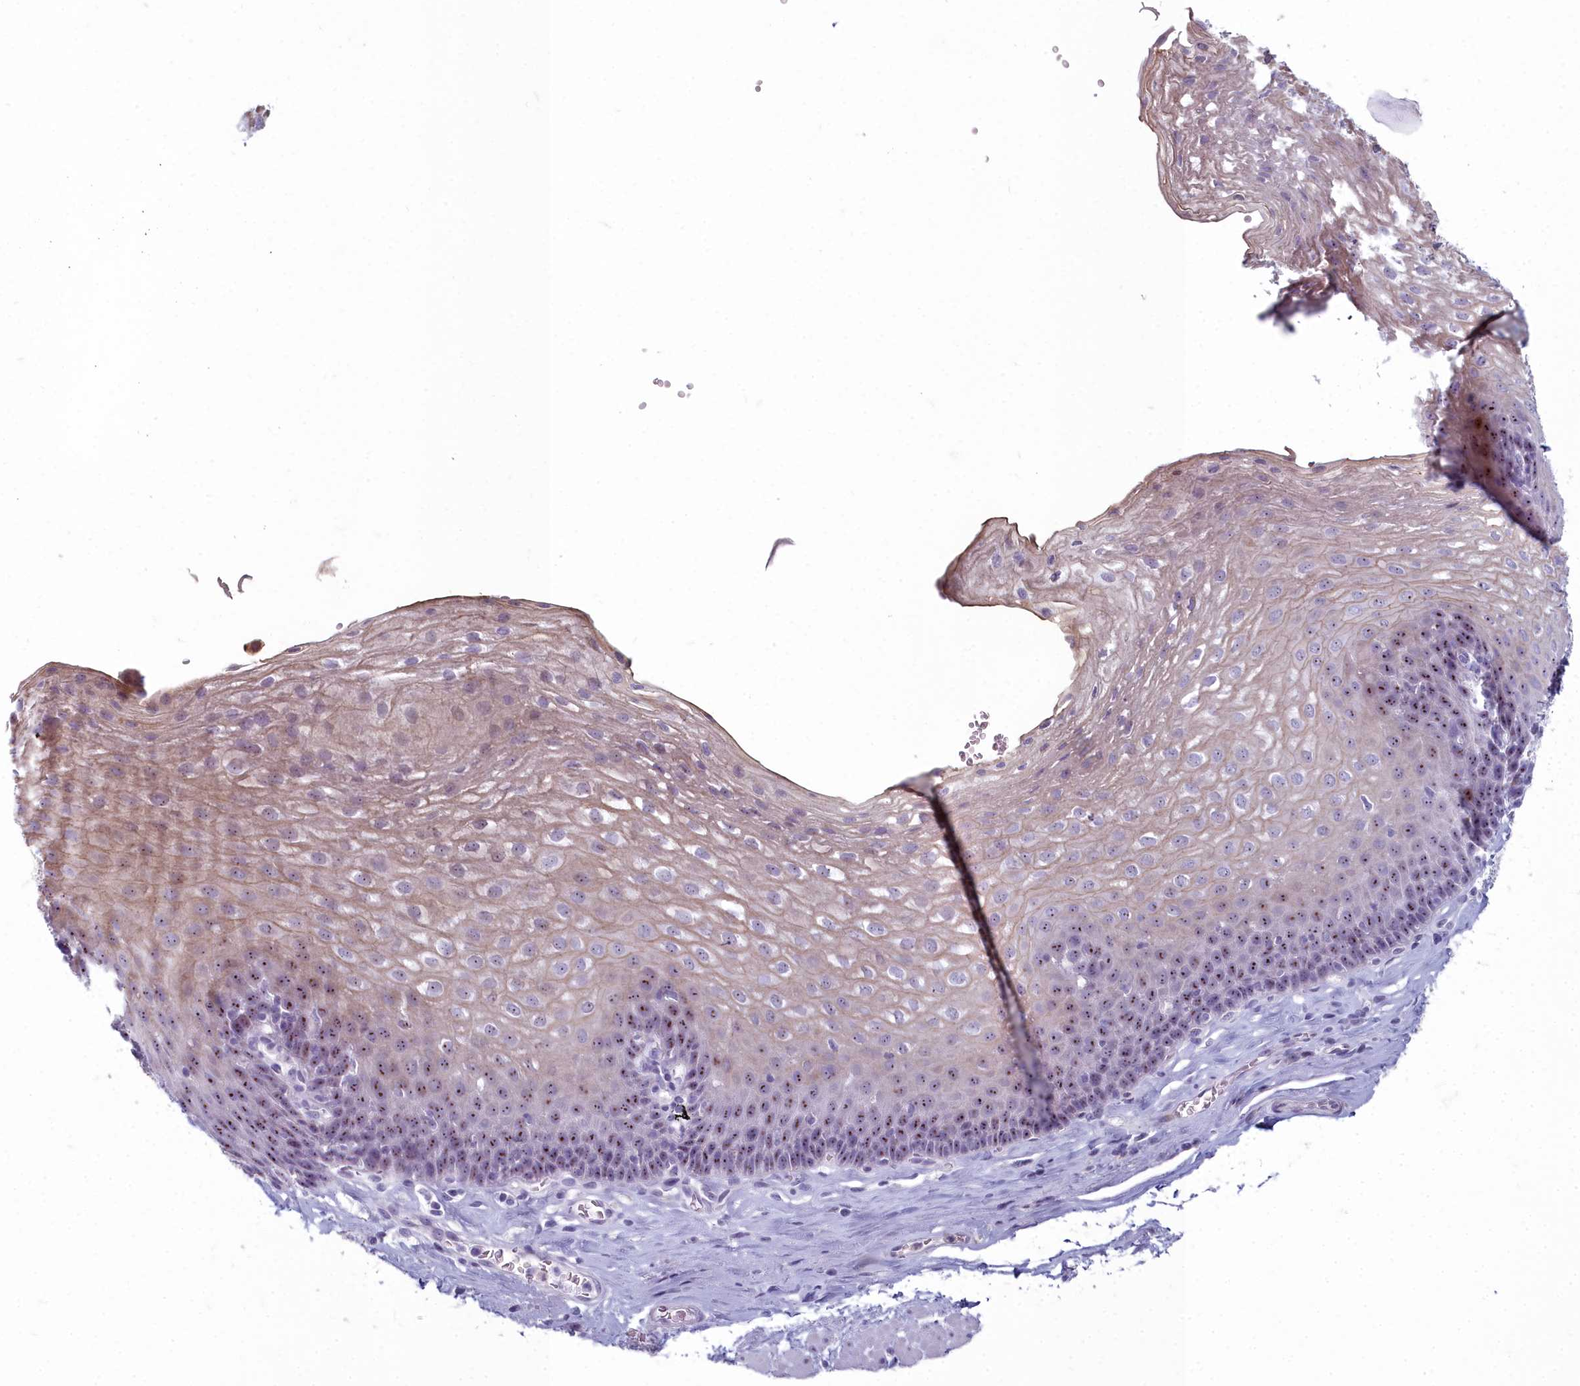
{"staining": {"intensity": "moderate", "quantity": "25%-75%", "location": "nuclear"}, "tissue": "esophagus", "cell_type": "Squamous epithelial cells", "image_type": "normal", "snomed": [{"axis": "morphology", "description": "Normal tissue, NOS"}, {"axis": "topography", "description": "Esophagus"}], "caption": "Protein expression analysis of normal esophagus exhibits moderate nuclear positivity in approximately 25%-75% of squamous epithelial cells. (DAB = brown stain, brightfield microscopy at high magnification).", "gene": "INSYN2A", "patient": {"sex": "female", "age": 66}}